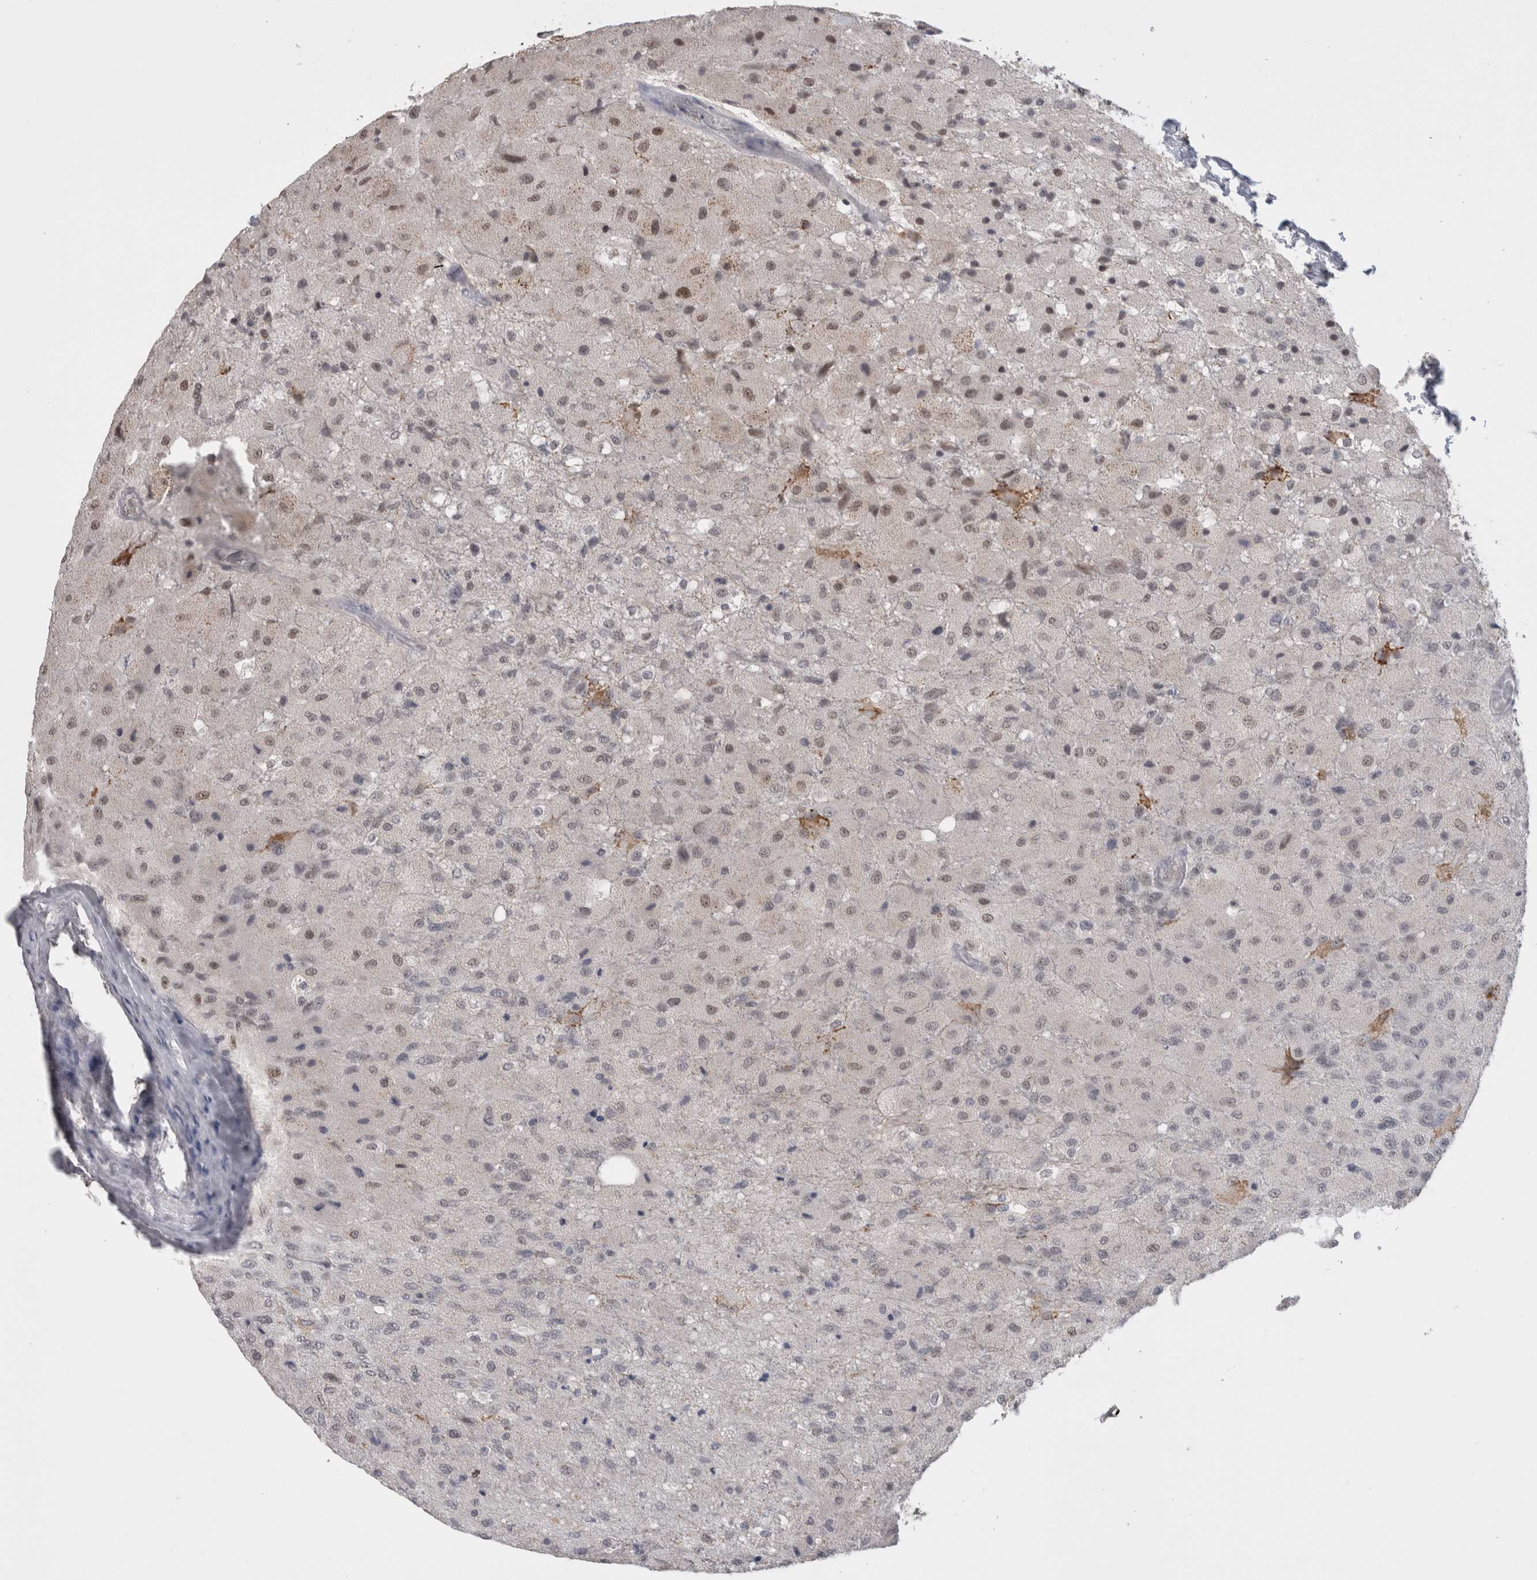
{"staining": {"intensity": "weak", "quantity": "<25%", "location": "nuclear"}, "tissue": "glioma", "cell_type": "Tumor cells", "image_type": "cancer", "snomed": [{"axis": "morphology", "description": "Normal tissue, NOS"}, {"axis": "morphology", "description": "Glioma, malignant, High grade"}, {"axis": "topography", "description": "Cerebral cortex"}], "caption": "This is an IHC histopathology image of glioma. There is no expression in tumor cells.", "gene": "DAXX", "patient": {"sex": "male", "age": 77}}